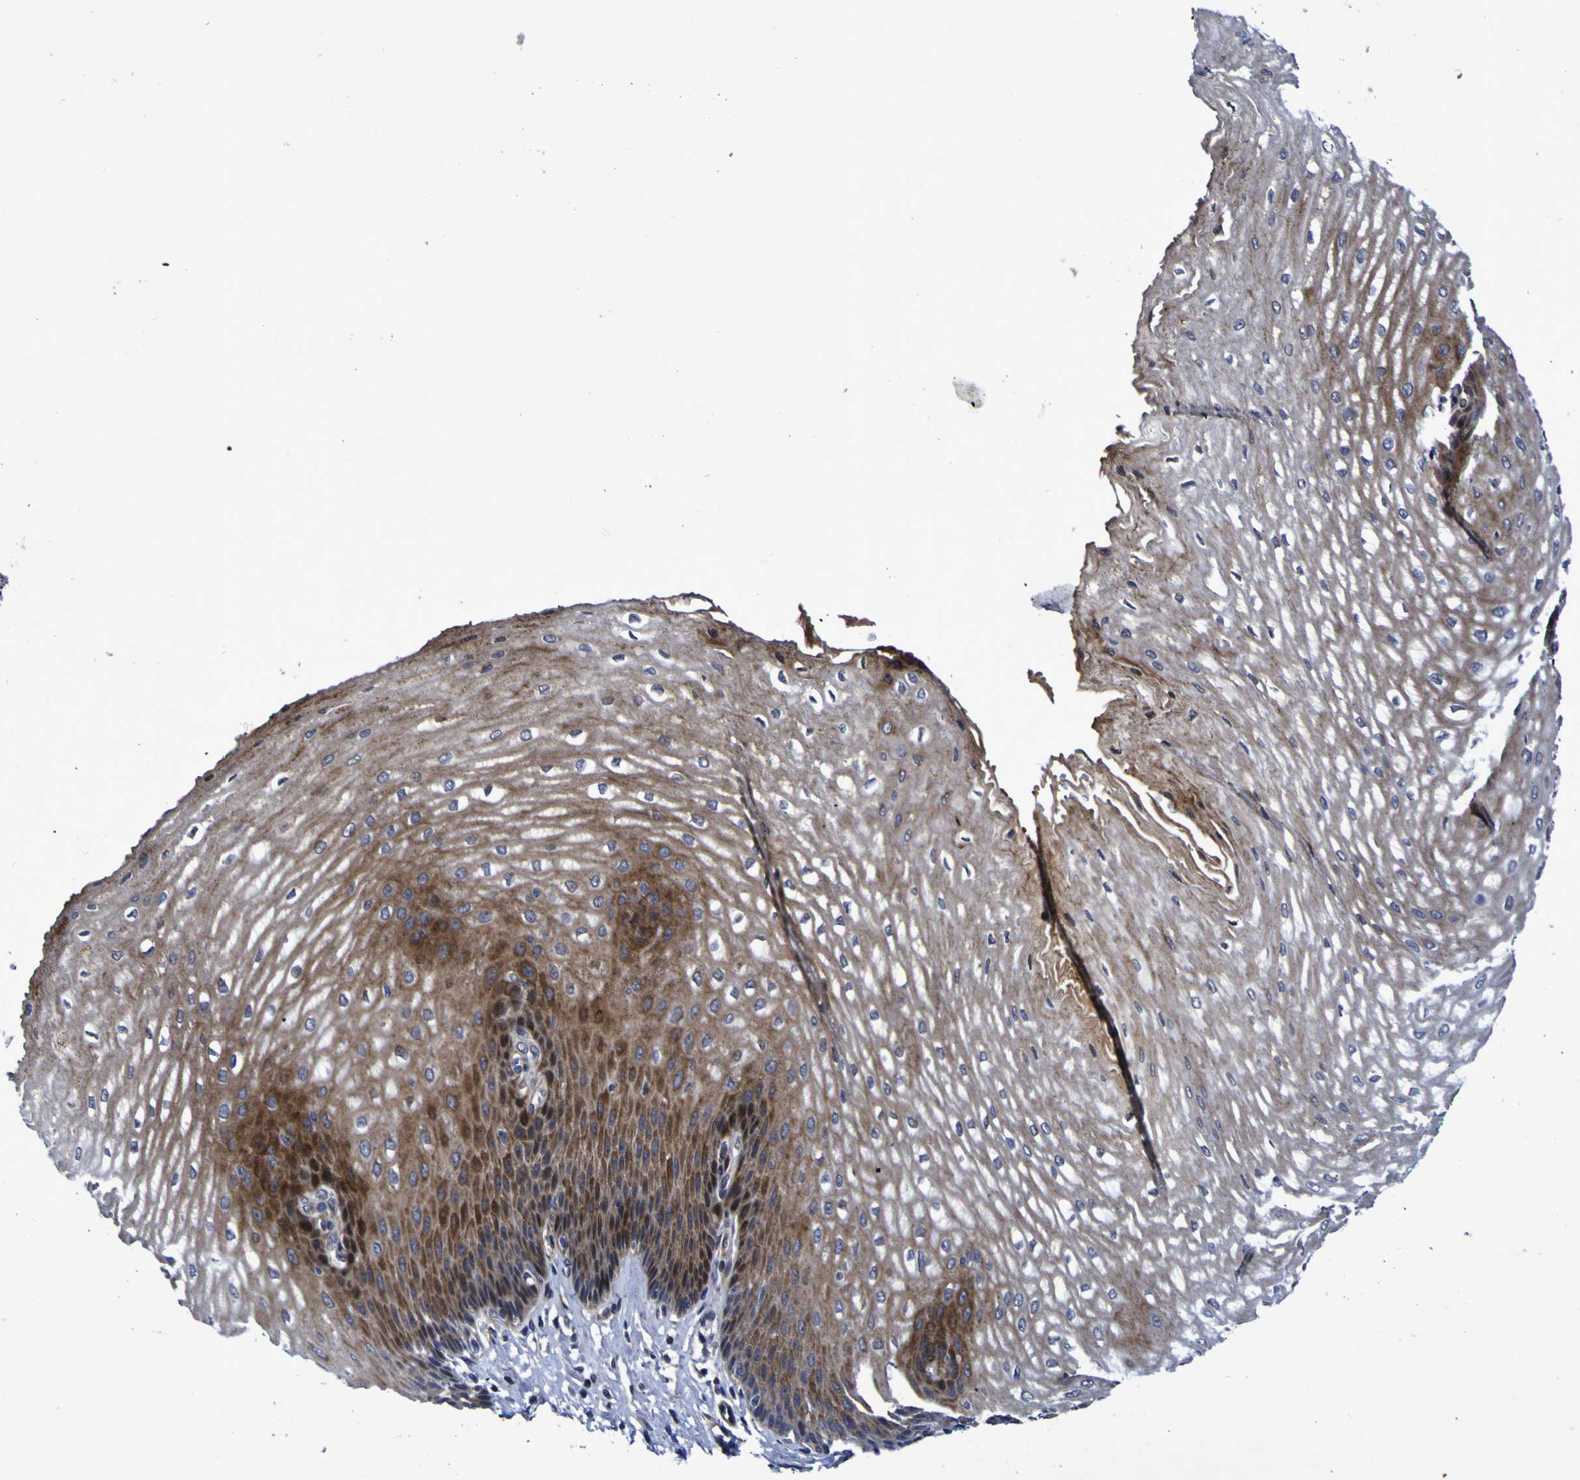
{"staining": {"intensity": "moderate", "quantity": ">75%", "location": "cytoplasmic/membranous,nuclear"}, "tissue": "esophagus", "cell_type": "Squamous epithelial cells", "image_type": "normal", "snomed": [{"axis": "morphology", "description": "Normal tissue, NOS"}, {"axis": "topography", "description": "Esophagus"}], "caption": "This is a photomicrograph of immunohistochemistry (IHC) staining of normal esophagus, which shows moderate positivity in the cytoplasmic/membranous,nuclear of squamous epithelial cells.", "gene": "MGLL", "patient": {"sex": "male", "age": 54}}